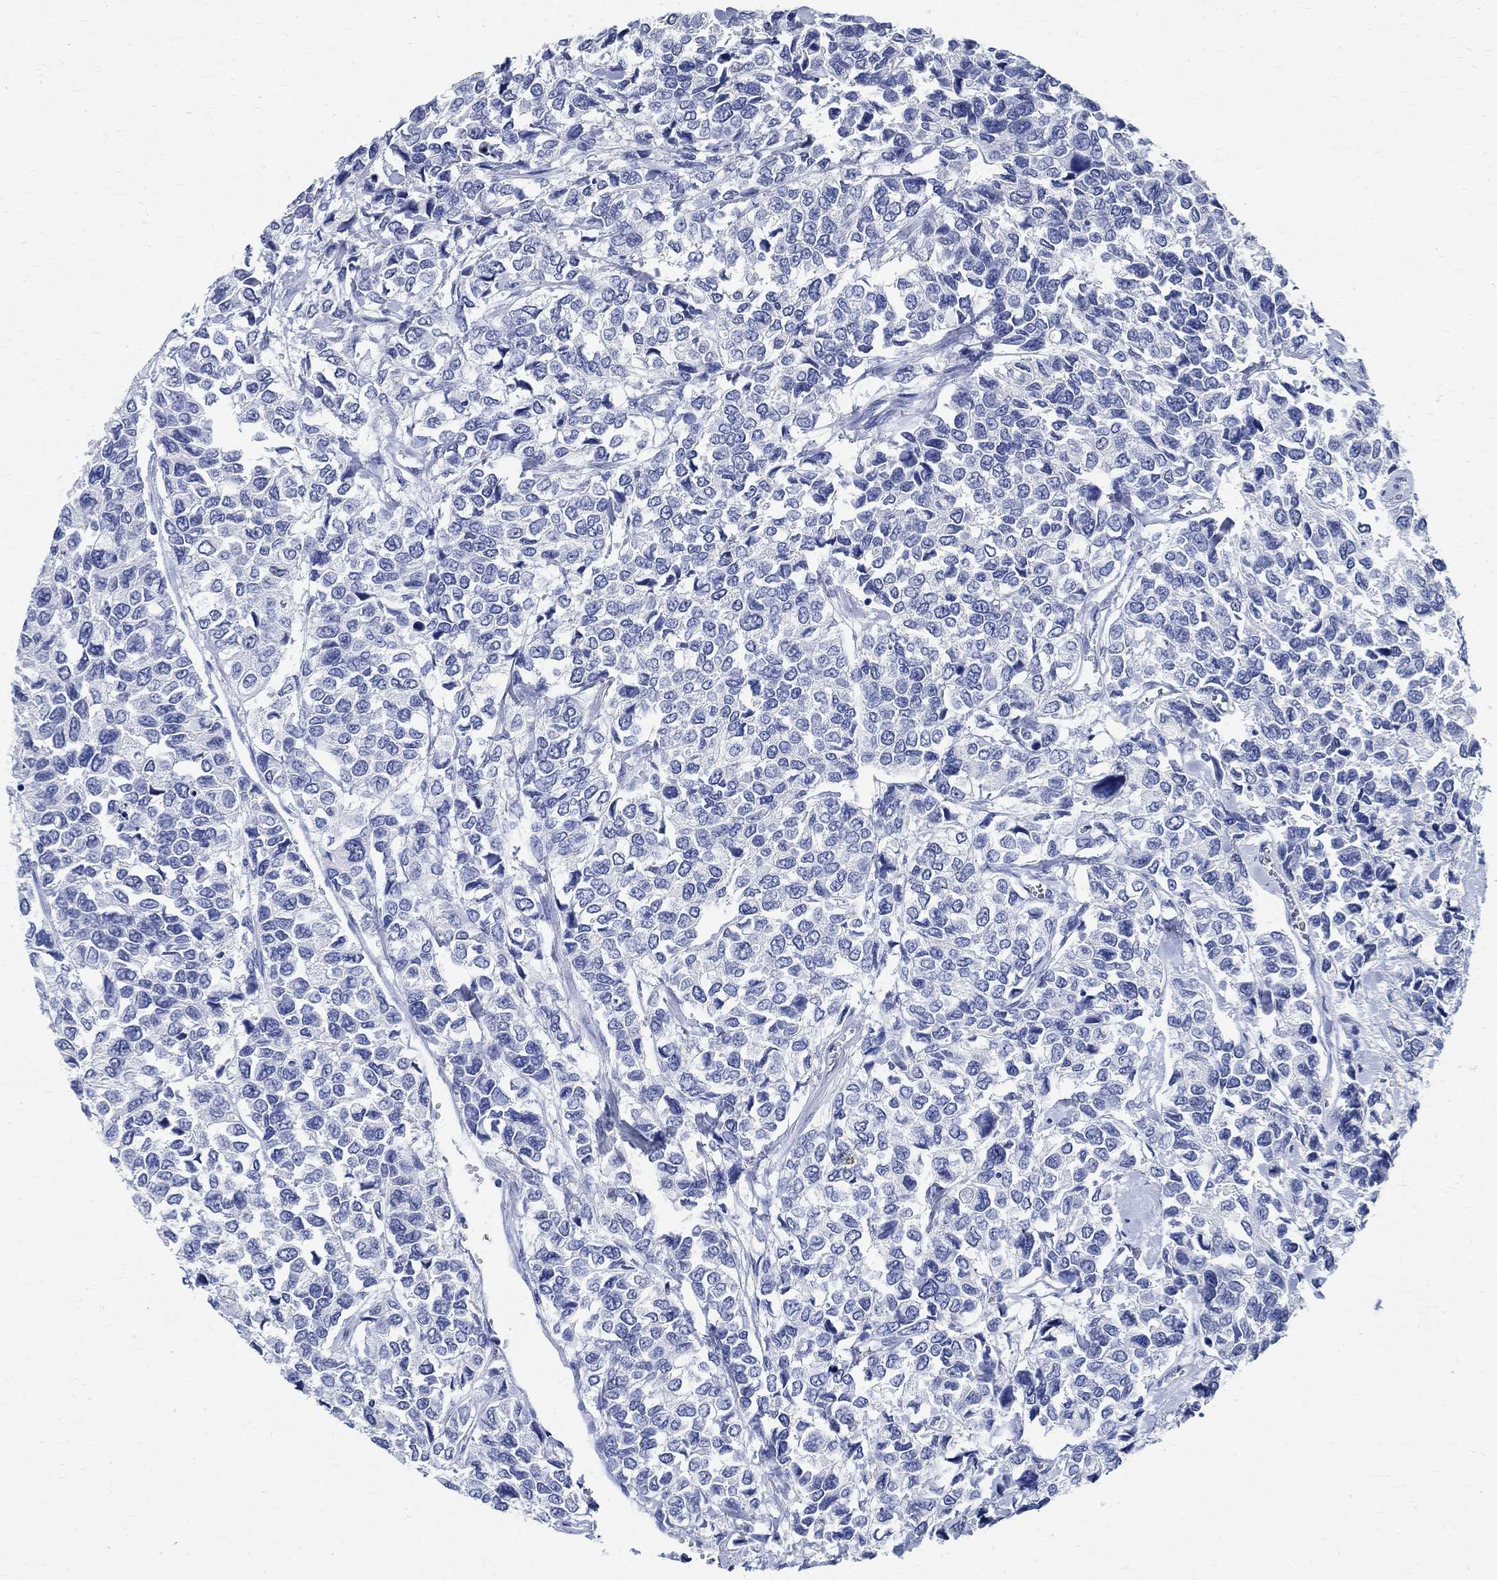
{"staining": {"intensity": "negative", "quantity": "none", "location": "none"}, "tissue": "urothelial cancer", "cell_type": "Tumor cells", "image_type": "cancer", "snomed": [{"axis": "morphology", "description": "Urothelial carcinoma, High grade"}, {"axis": "topography", "description": "Urinary bladder"}], "caption": "A high-resolution micrograph shows immunohistochemistry (IHC) staining of urothelial cancer, which demonstrates no significant staining in tumor cells. The staining is performed using DAB brown chromogen with nuclei counter-stained in using hematoxylin.", "gene": "TMEM221", "patient": {"sex": "male", "age": 77}}